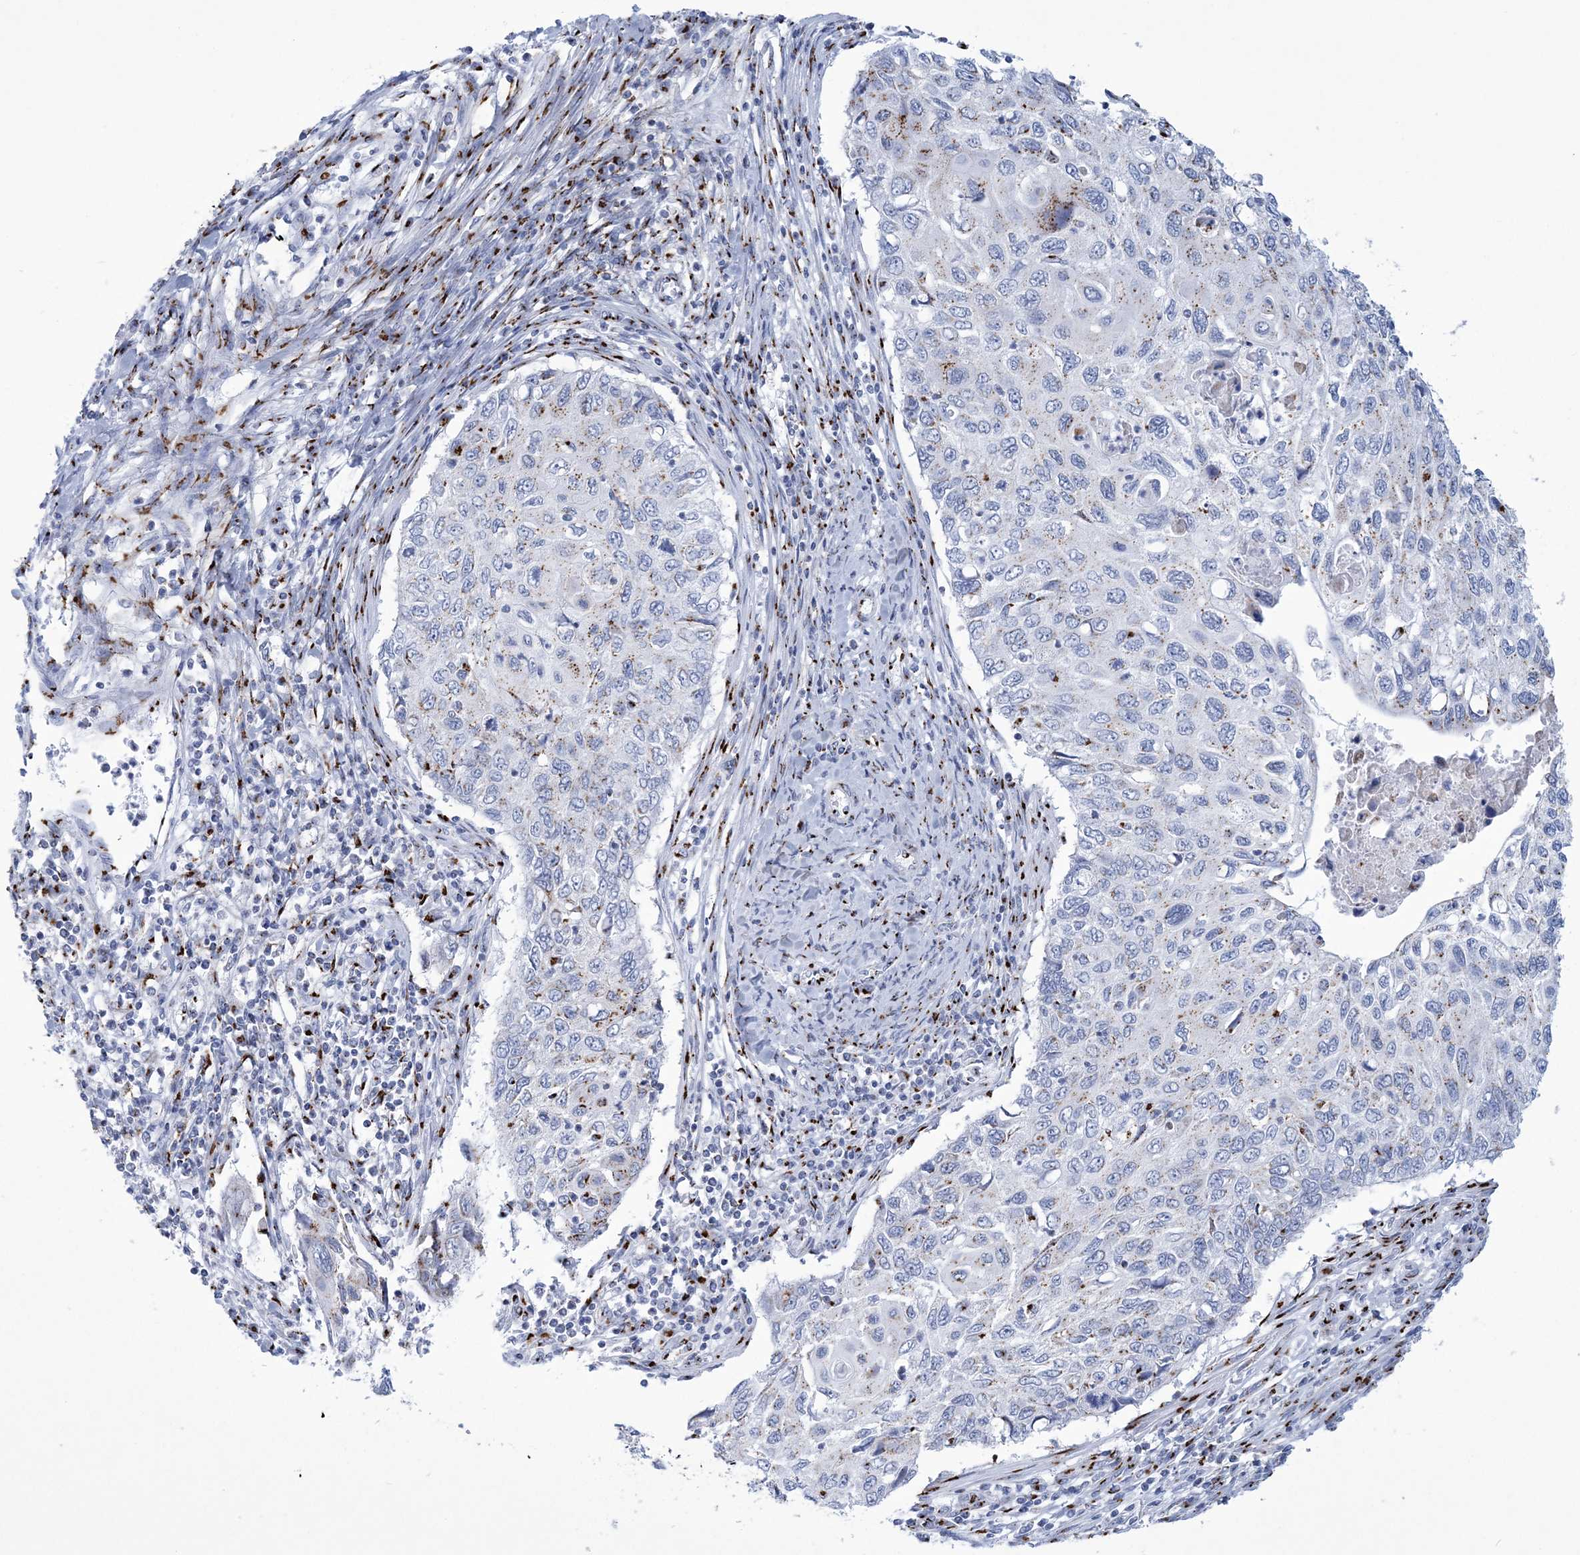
{"staining": {"intensity": "weak", "quantity": "25%-75%", "location": "cytoplasmic/membranous"}, "tissue": "cervical cancer", "cell_type": "Tumor cells", "image_type": "cancer", "snomed": [{"axis": "morphology", "description": "Squamous cell carcinoma, NOS"}, {"axis": "topography", "description": "Cervix"}], "caption": "Weak cytoplasmic/membranous staining for a protein is appreciated in about 25%-75% of tumor cells of cervical cancer (squamous cell carcinoma) using immunohistochemistry.", "gene": "SLX9", "patient": {"sex": "female", "age": 70}}